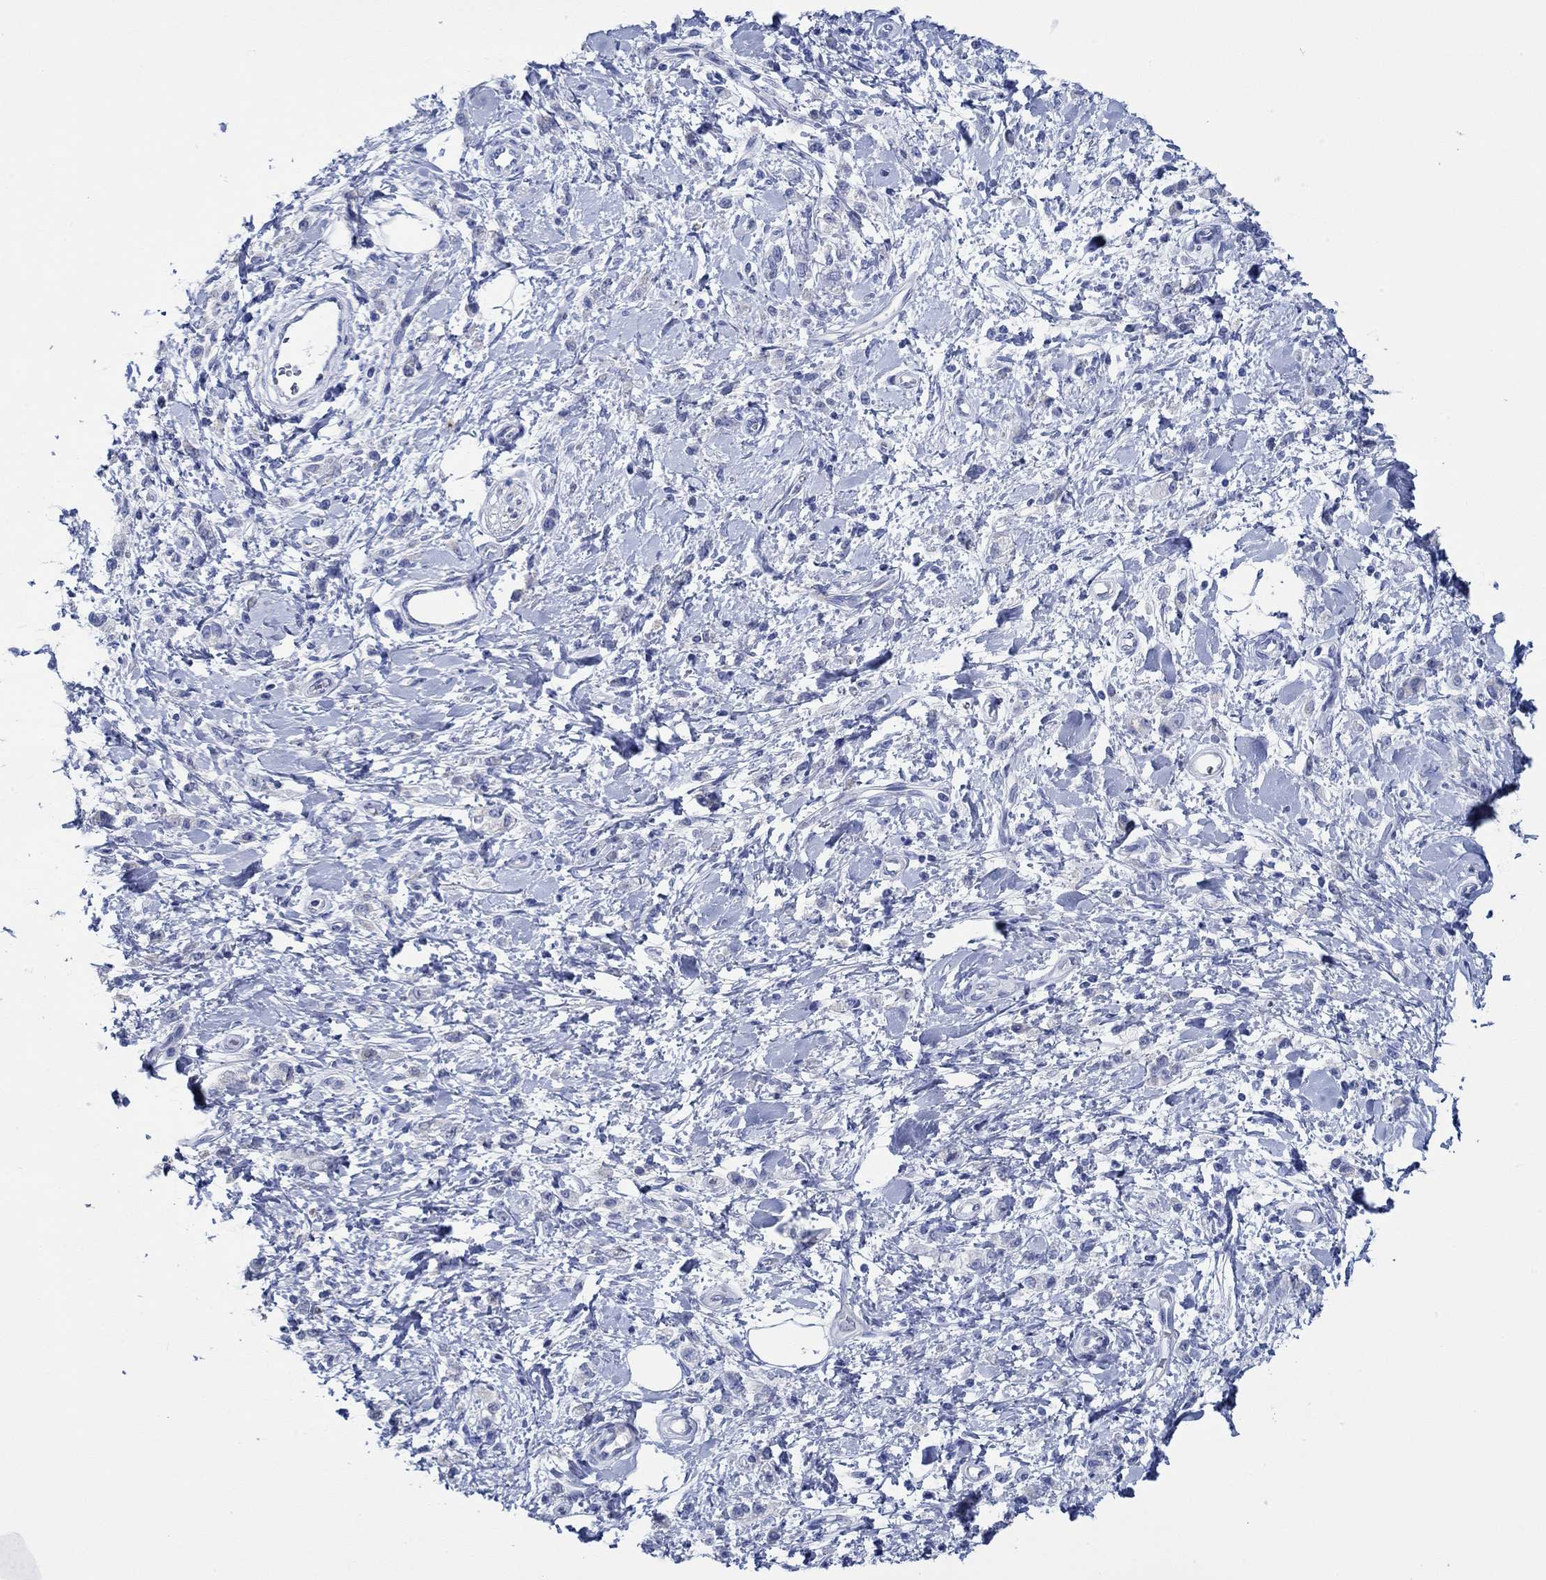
{"staining": {"intensity": "negative", "quantity": "none", "location": "none"}, "tissue": "stomach cancer", "cell_type": "Tumor cells", "image_type": "cancer", "snomed": [{"axis": "morphology", "description": "Adenocarcinoma, NOS"}, {"axis": "topography", "description": "Stomach"}], "caption": "A histopathology image of stomach adenocarcinoma stained for a protein reveals no brown staining in tumor cells. (DAB immunohistochemistry visualized using brightfield microscopy, high magnification).", "gene": "IGFBP6", "patient": {"sex": "male", "age": 77}}